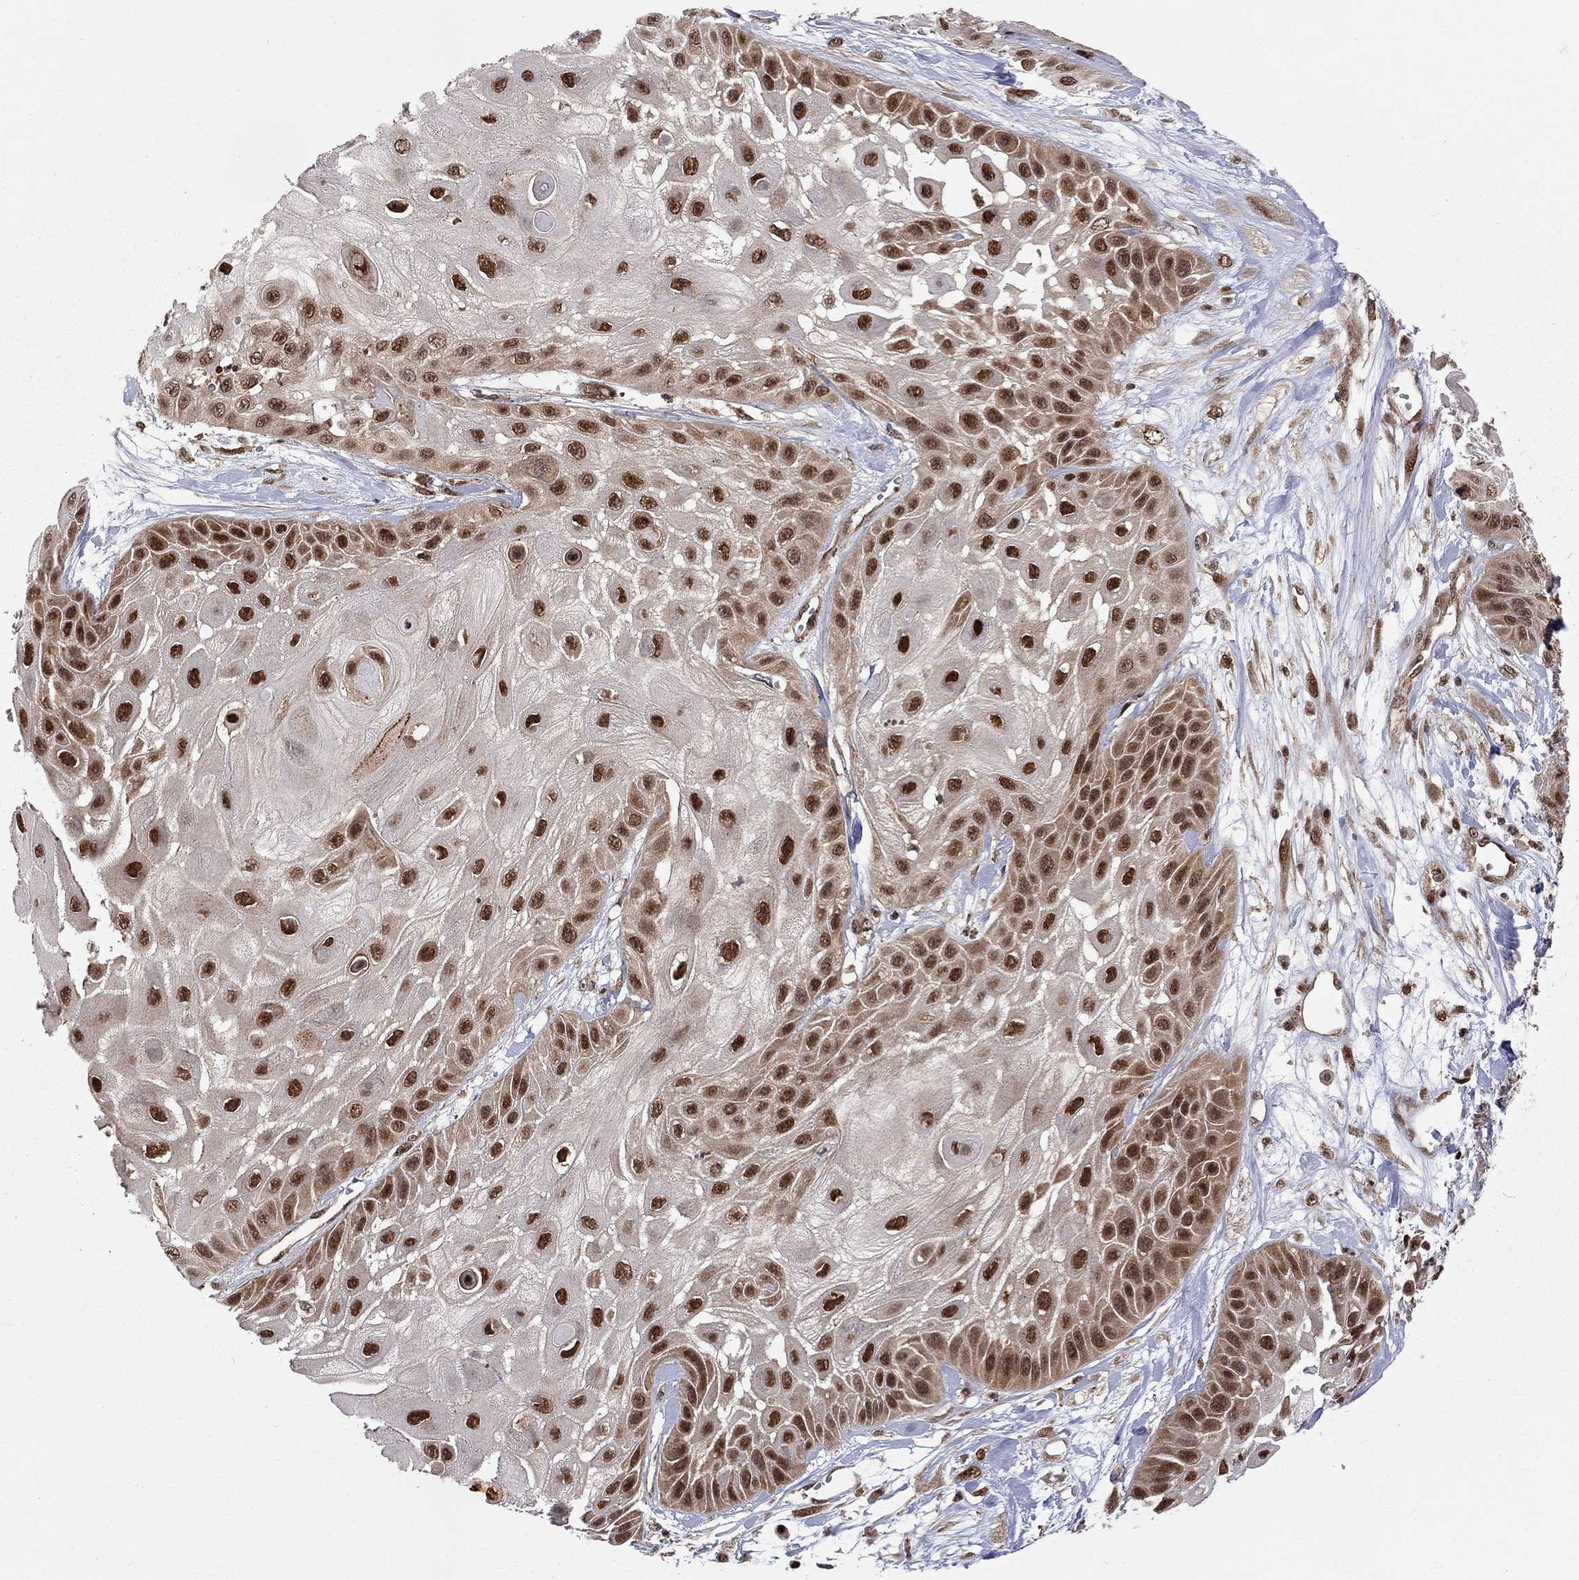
{"staining": {"intensity": "strong", "quantity": ">75%", "location": "nuclear"}, "tissue": "skin cancer", "cell_type": "Tumor cells", "image_type": "cancer", "snomed": [{"axis": "morphology", "description": "Normal tissue, NOS"}, {"axis": "morphology", "description": "Squamous cell carcinoma, NOS"}, {"axis": "topography", "description": "Skin"}], "caption": "Immunohistochemistry (IHC) of human squamous cell carcinoma (skin) exhibits high levels of strong nuclear staining in about >75% of tumor cells.", "gene": "ELOB", "patient": {"sex": "male", "age": 79}}